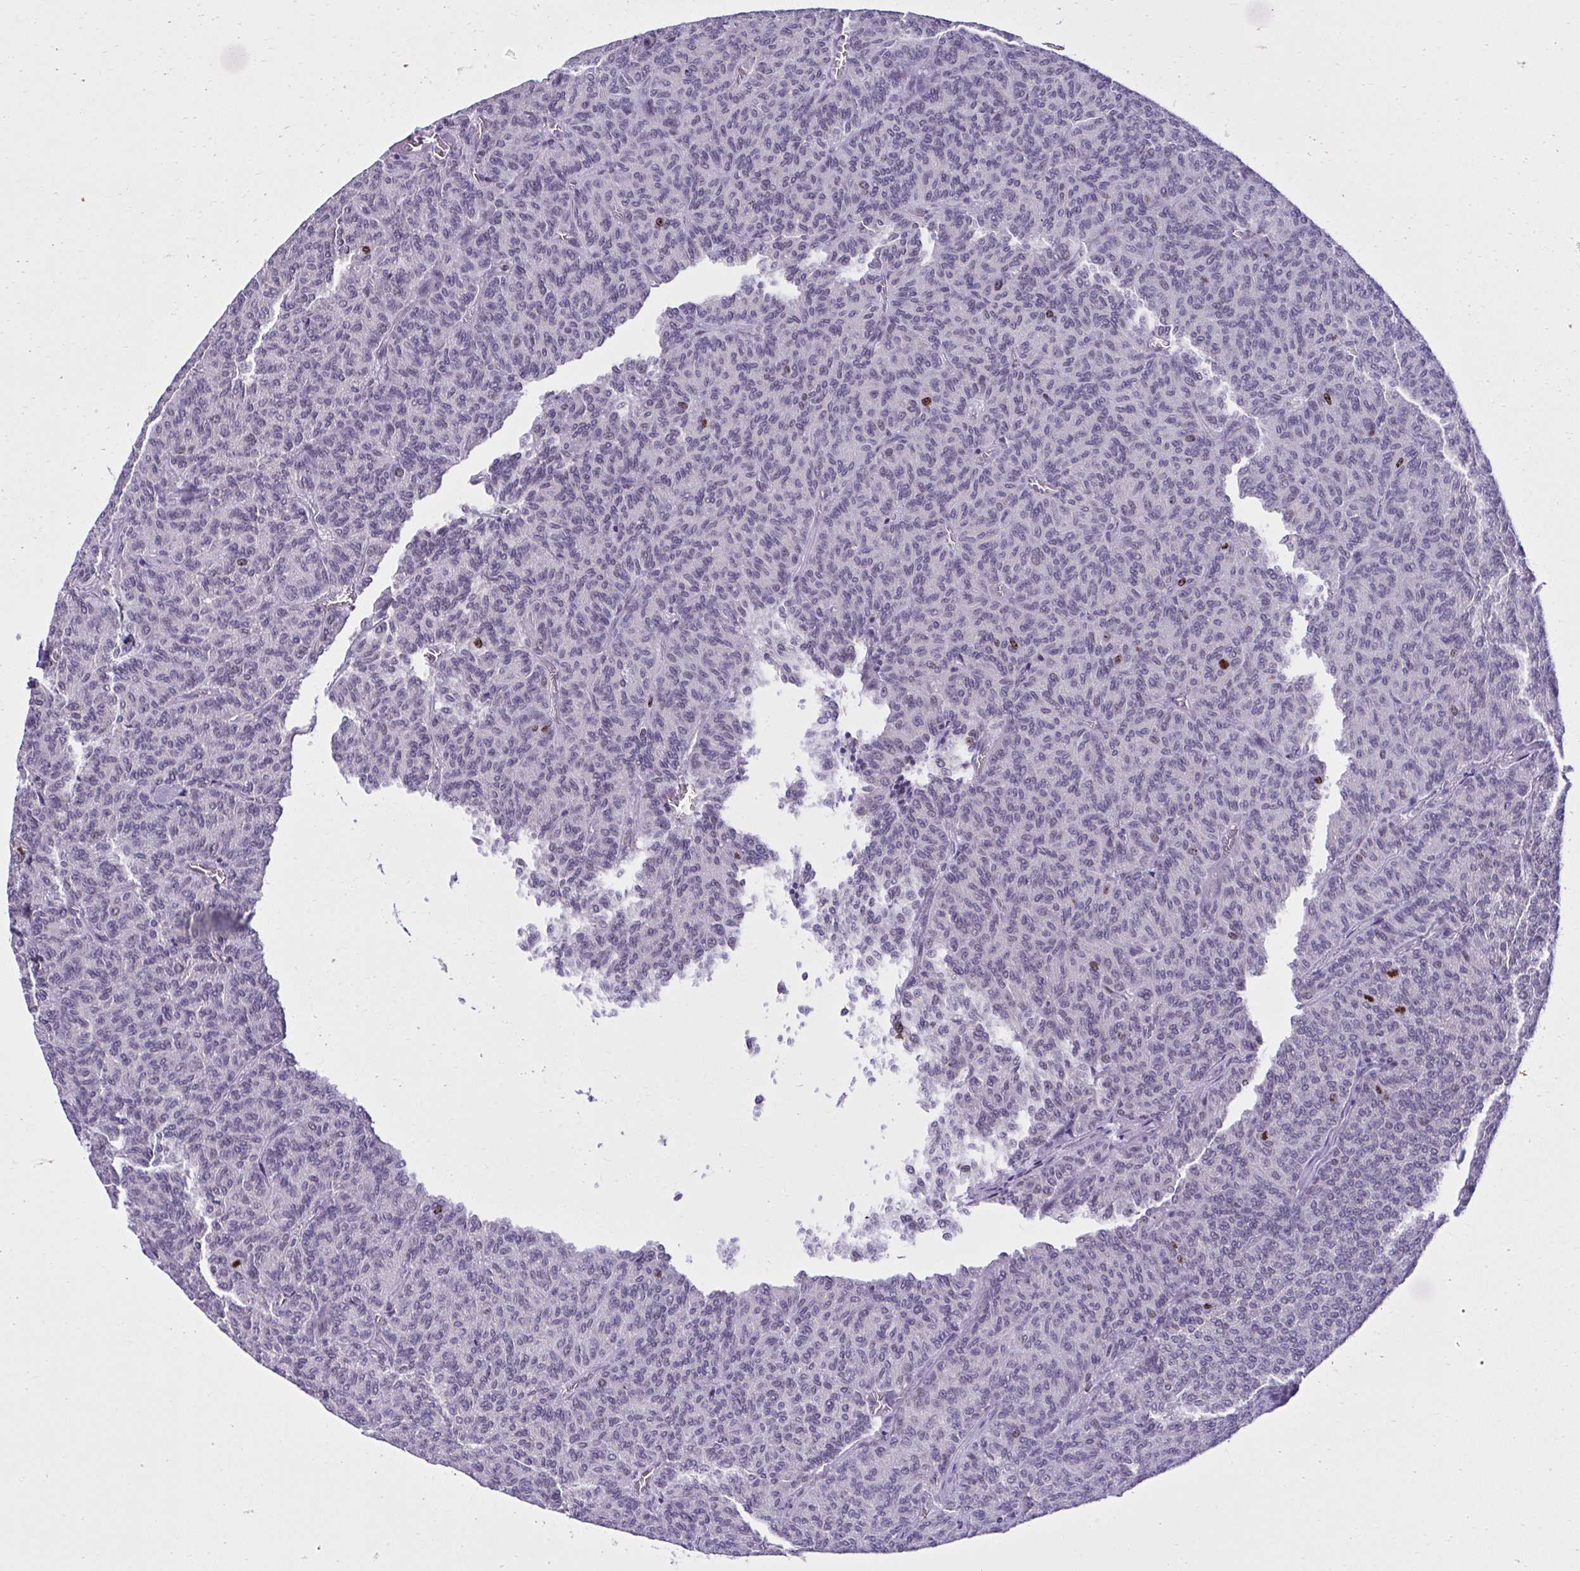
{"staining": {"intensity": "negative", "quantity": "none", "location": "none"}, "tissue": "carcinoid", "cell_type": "Tumor cells", "image_type": "cancer", "snomed": [{"axis": "morphology", "description": "Carcinoid, malignant, NOS"}, {"axis": "topography", "description": "Lung"}], "caption": "Carcinoid was stained to show a protein in brown. There is no significant expression in tumor cells. (Brightfield microscopy of DAB (3,3'-diaminobenzidine) immunohistochemistry (IHC) at high magnification).", "gene": "CEP72", "patient": {"sex": "male", "age": 61}}